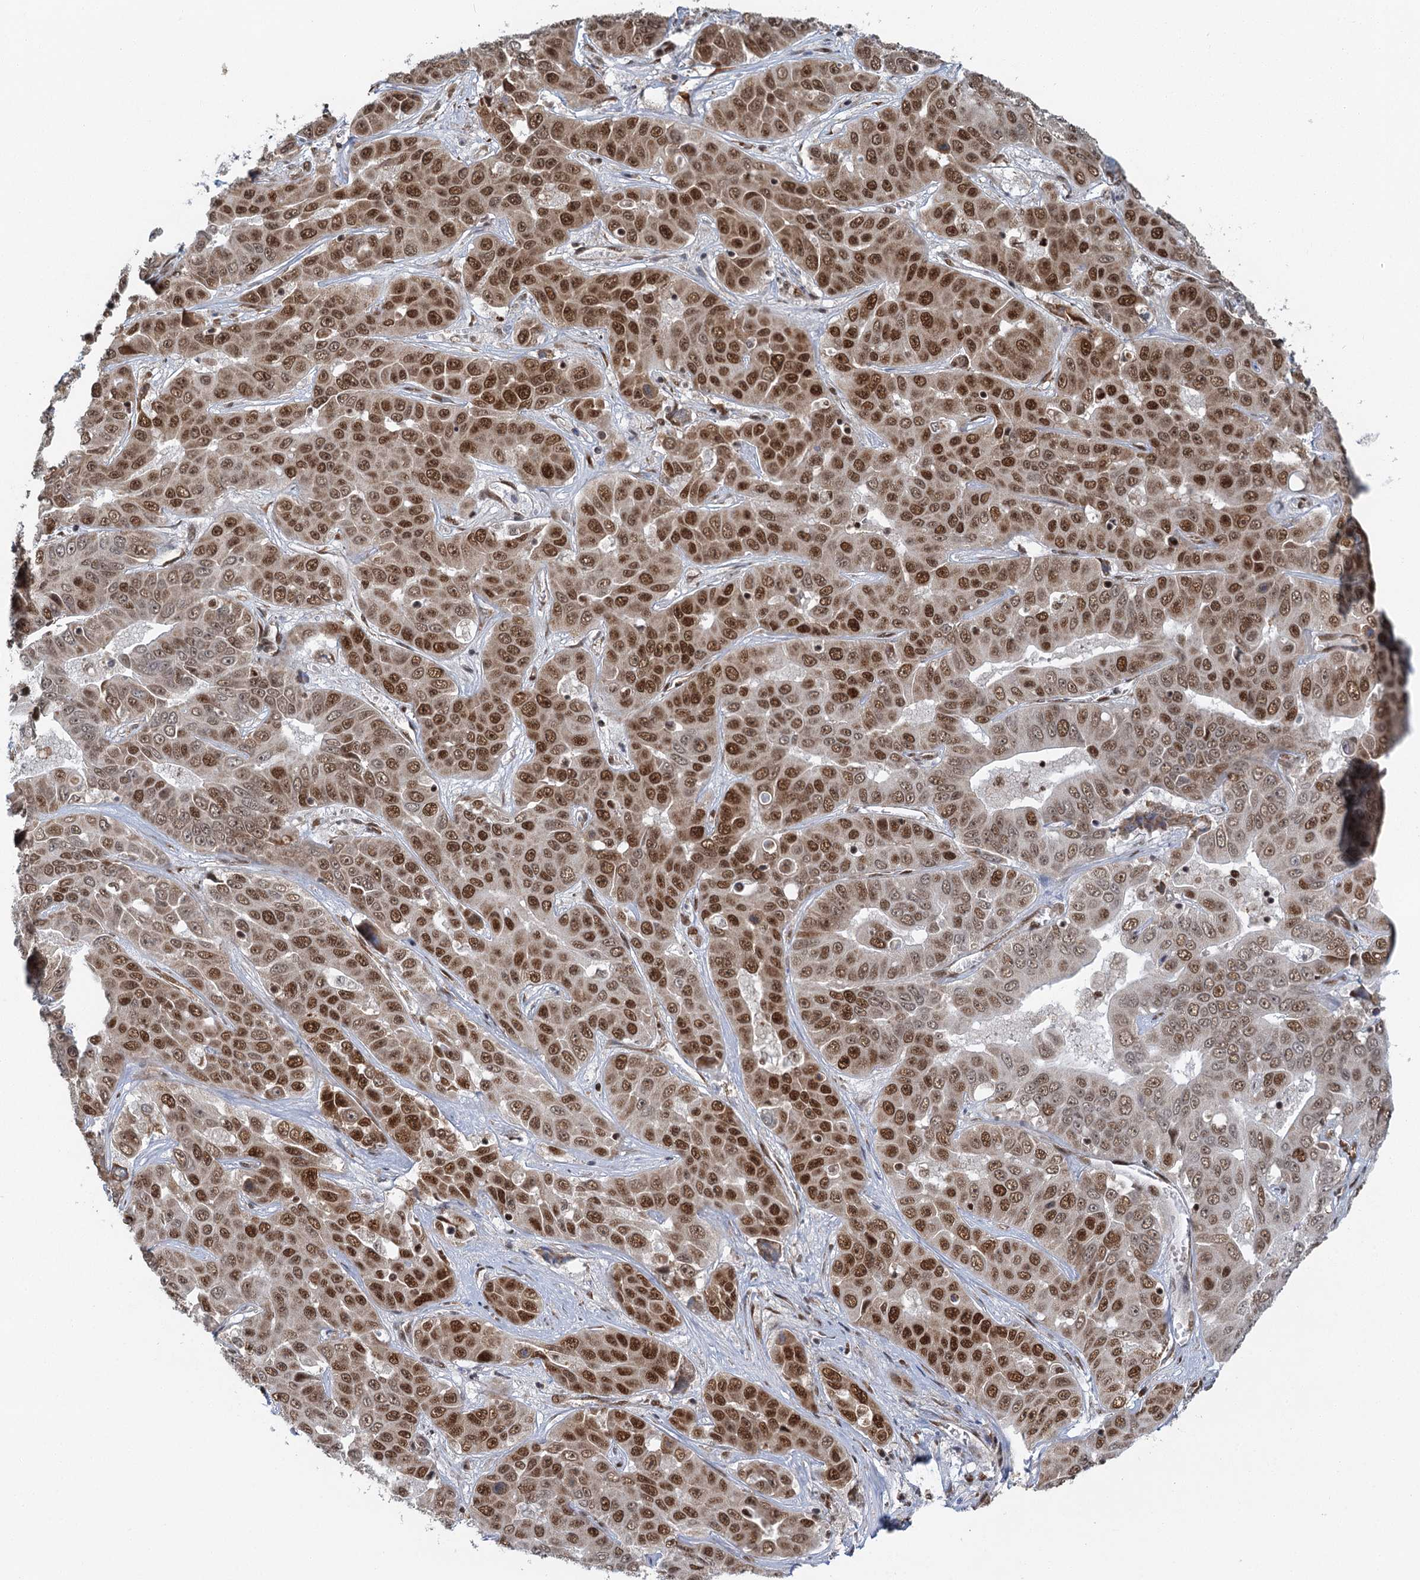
{"staining": {"intensity": "strong", "quantity": ">75%", "location": "nuclear"}, "tissue": "liver cancer", "cell_type": "Tumor cells", "image_type": "cancer", "snomed": [{"axis": "morphology", "description": "Cholangiocarcinoma"}, {"axis": "topography", "description": "Liver"}], "caption": "An image of liver cancer stained for a protein displays strong nuclear brown staining in tumor cells. (Brightfield microscopy of DAB IHC at high magnification).", "gene": "GPATCH11", "patient": {"sex": "female", "age": 52}}